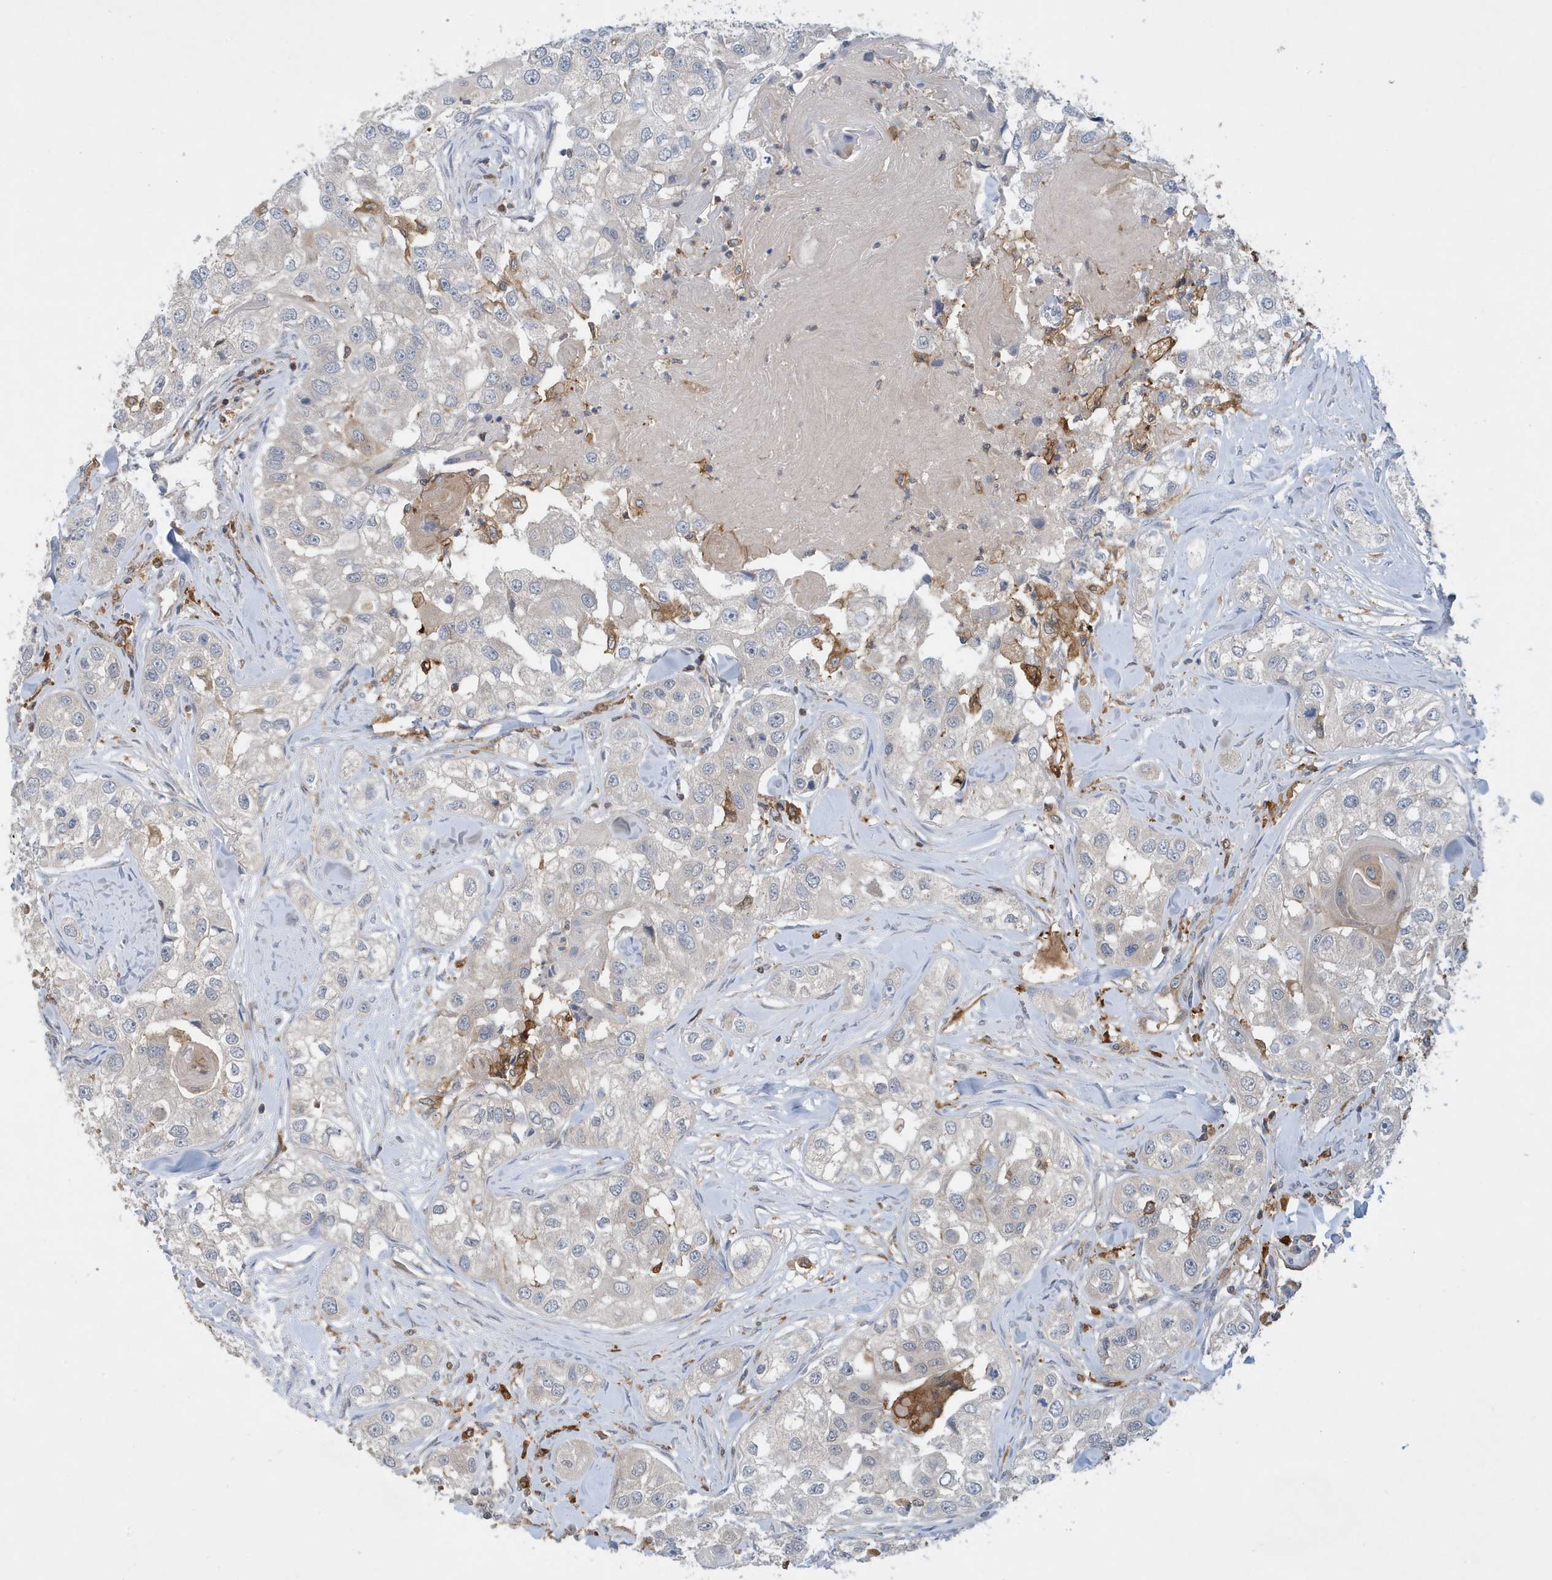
{"staining": {"intensity": "negative", "quantity": "none", "location": "none"}, "tissue": "head and neck cancer", "cell_type": "Tumor cells", "image_type": "cancer", "snomed": [{"axis": "morphology", "description": "Normal tissue, NOS"}, {"axis": "morphology", "description": "Squamous cell carcinoma, NOS"}, {"axis": "topography", "description": "Skeletal muscle"}, {"axis": "topography", "description": "Head-Neck"}], "caption": "Tumor cells are negative for brown protein staining in head and neck squamous cell carcinoma.", "gene": "NSUN3", "patient": {"sex": "male", "age": 51}}